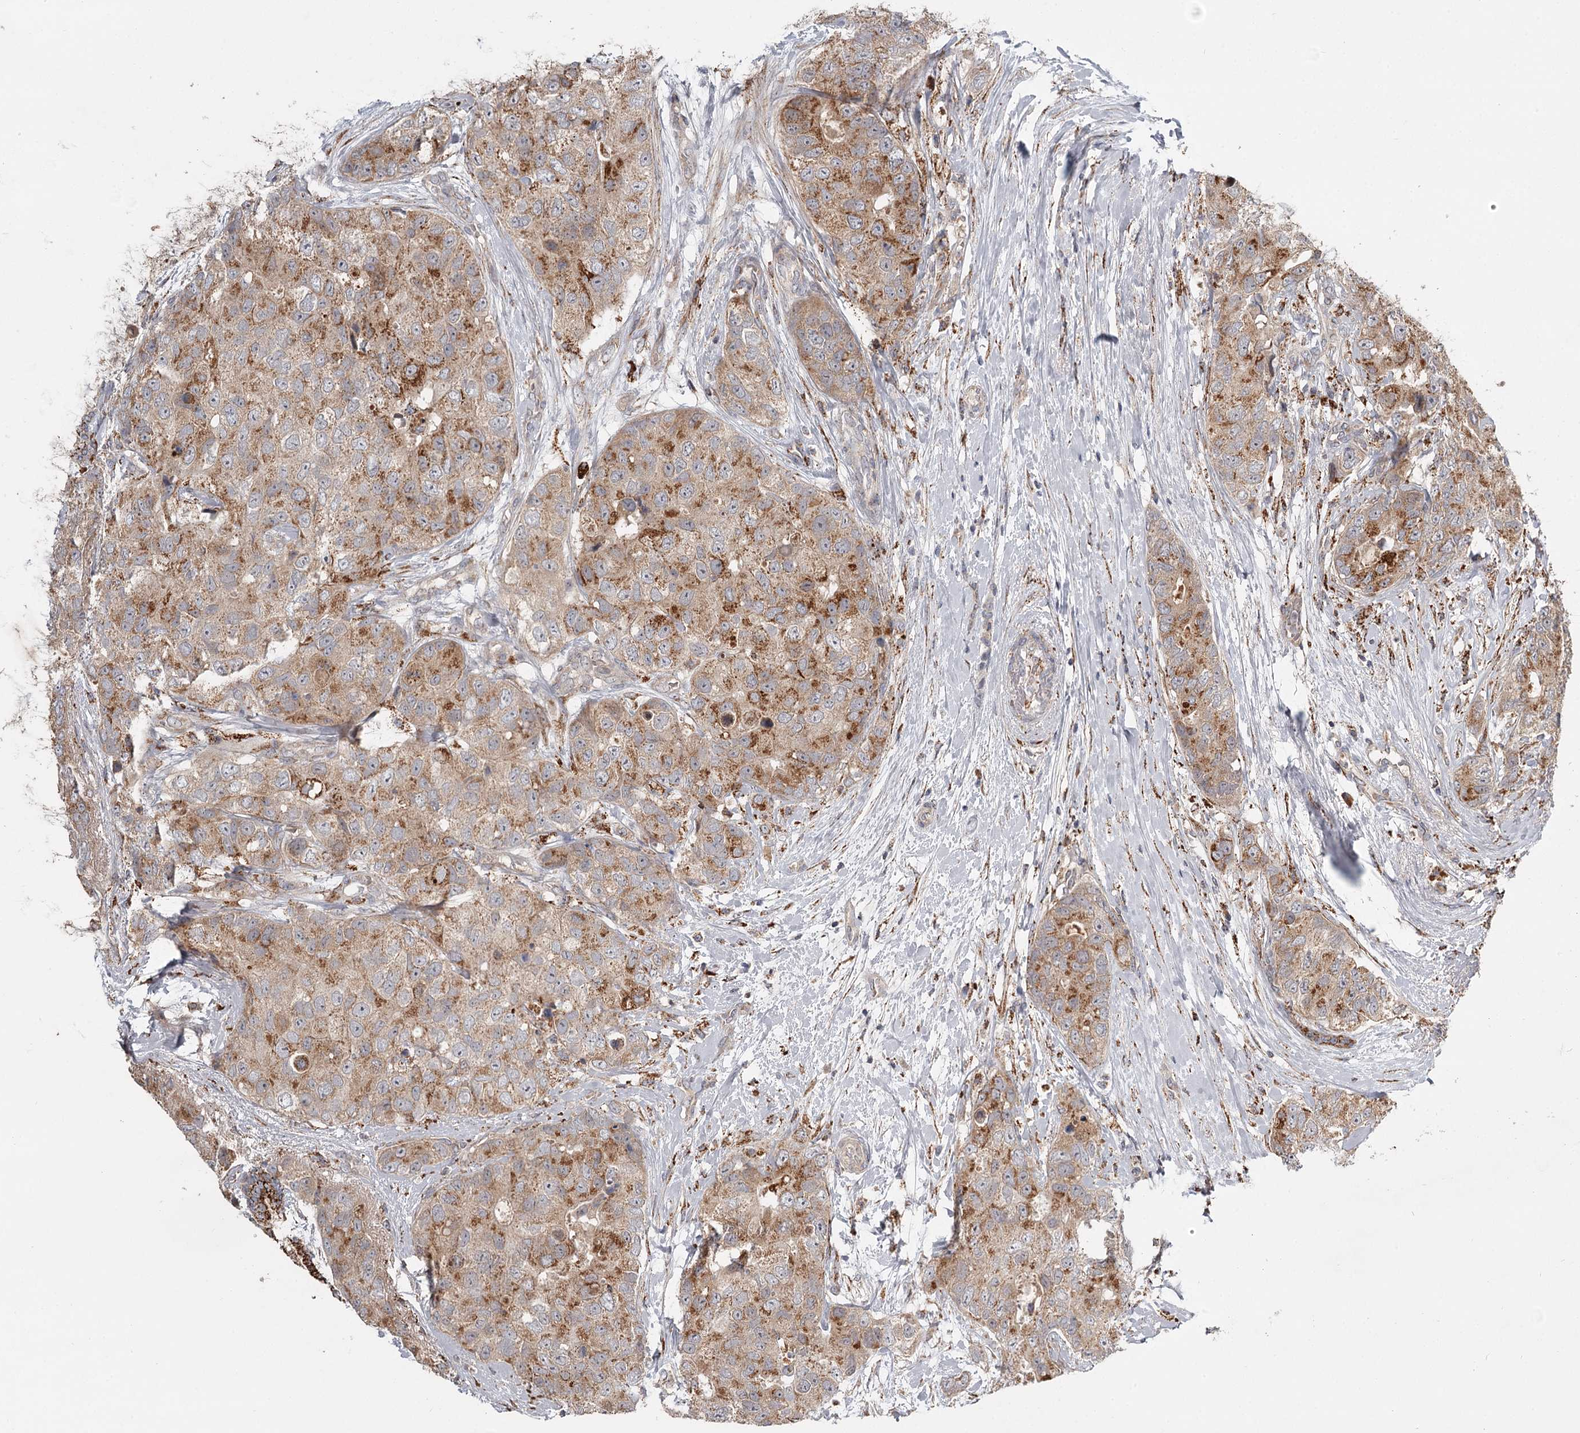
{"staining": {"intensity": "moderate", "quantity": ">75%", "location": "cytoplasmic/membranous"}, "tissue": "breast cancer", "cell_type": "Tumor cells", "image_type": "cancer", "snomed": [{"axis": "morphology", "description": "Duct carcinoma"}, {"axis": "topography", "description": "Breast"}], "caption": "Breast cancer stained with a brown dye displays moderate cytoplasmic/membranous positive staining in about >75% of tumor cells.", "gene": "CDC123", "patient": {"sex": "female", "age": 62}}